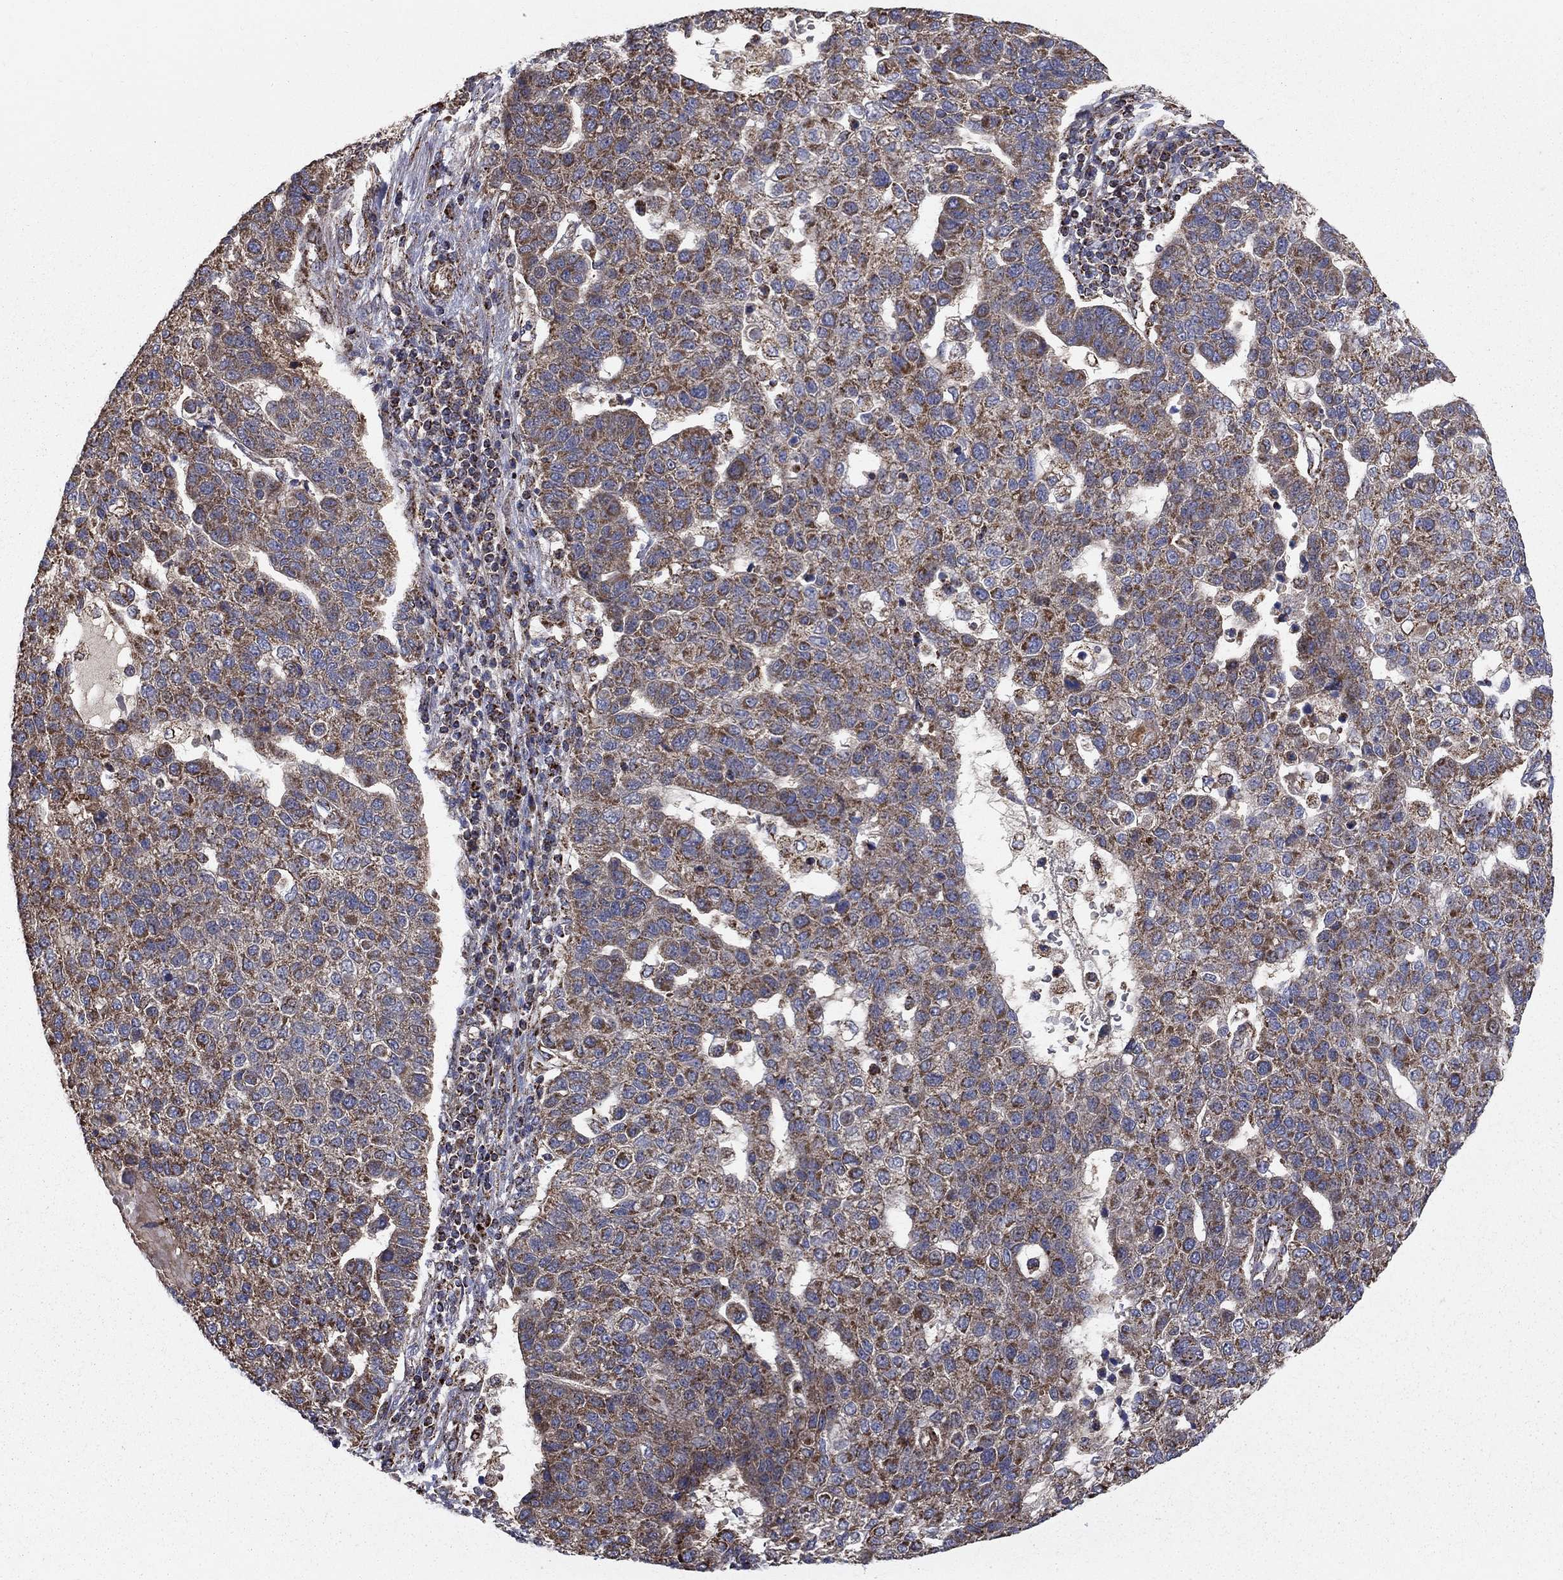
{"staining": {"intensity": "strong", "quantity": "<25%", "location": "cytoplasmic/membranous"}, "tissue": "pancreatic cancer", "cell_type": "Tumor cells", "image_type": "cancer", "snomed": [{"axis": "morphology", "description": "Adenocarcinoma, NOS"}, {"axis": "topography", "description": "Pancreas"}], "caption": "Strong cytoplasmic/membranous expression is identified in approximately <25% of tumor cells in pancreatic adenocarcinoma. (DAB (3,3'-diaminobenzidine) IHC with brightfield microscopy, high magnification).", "gene": "NDUFS8", "patient": {"sex": "female", "age": 61}}